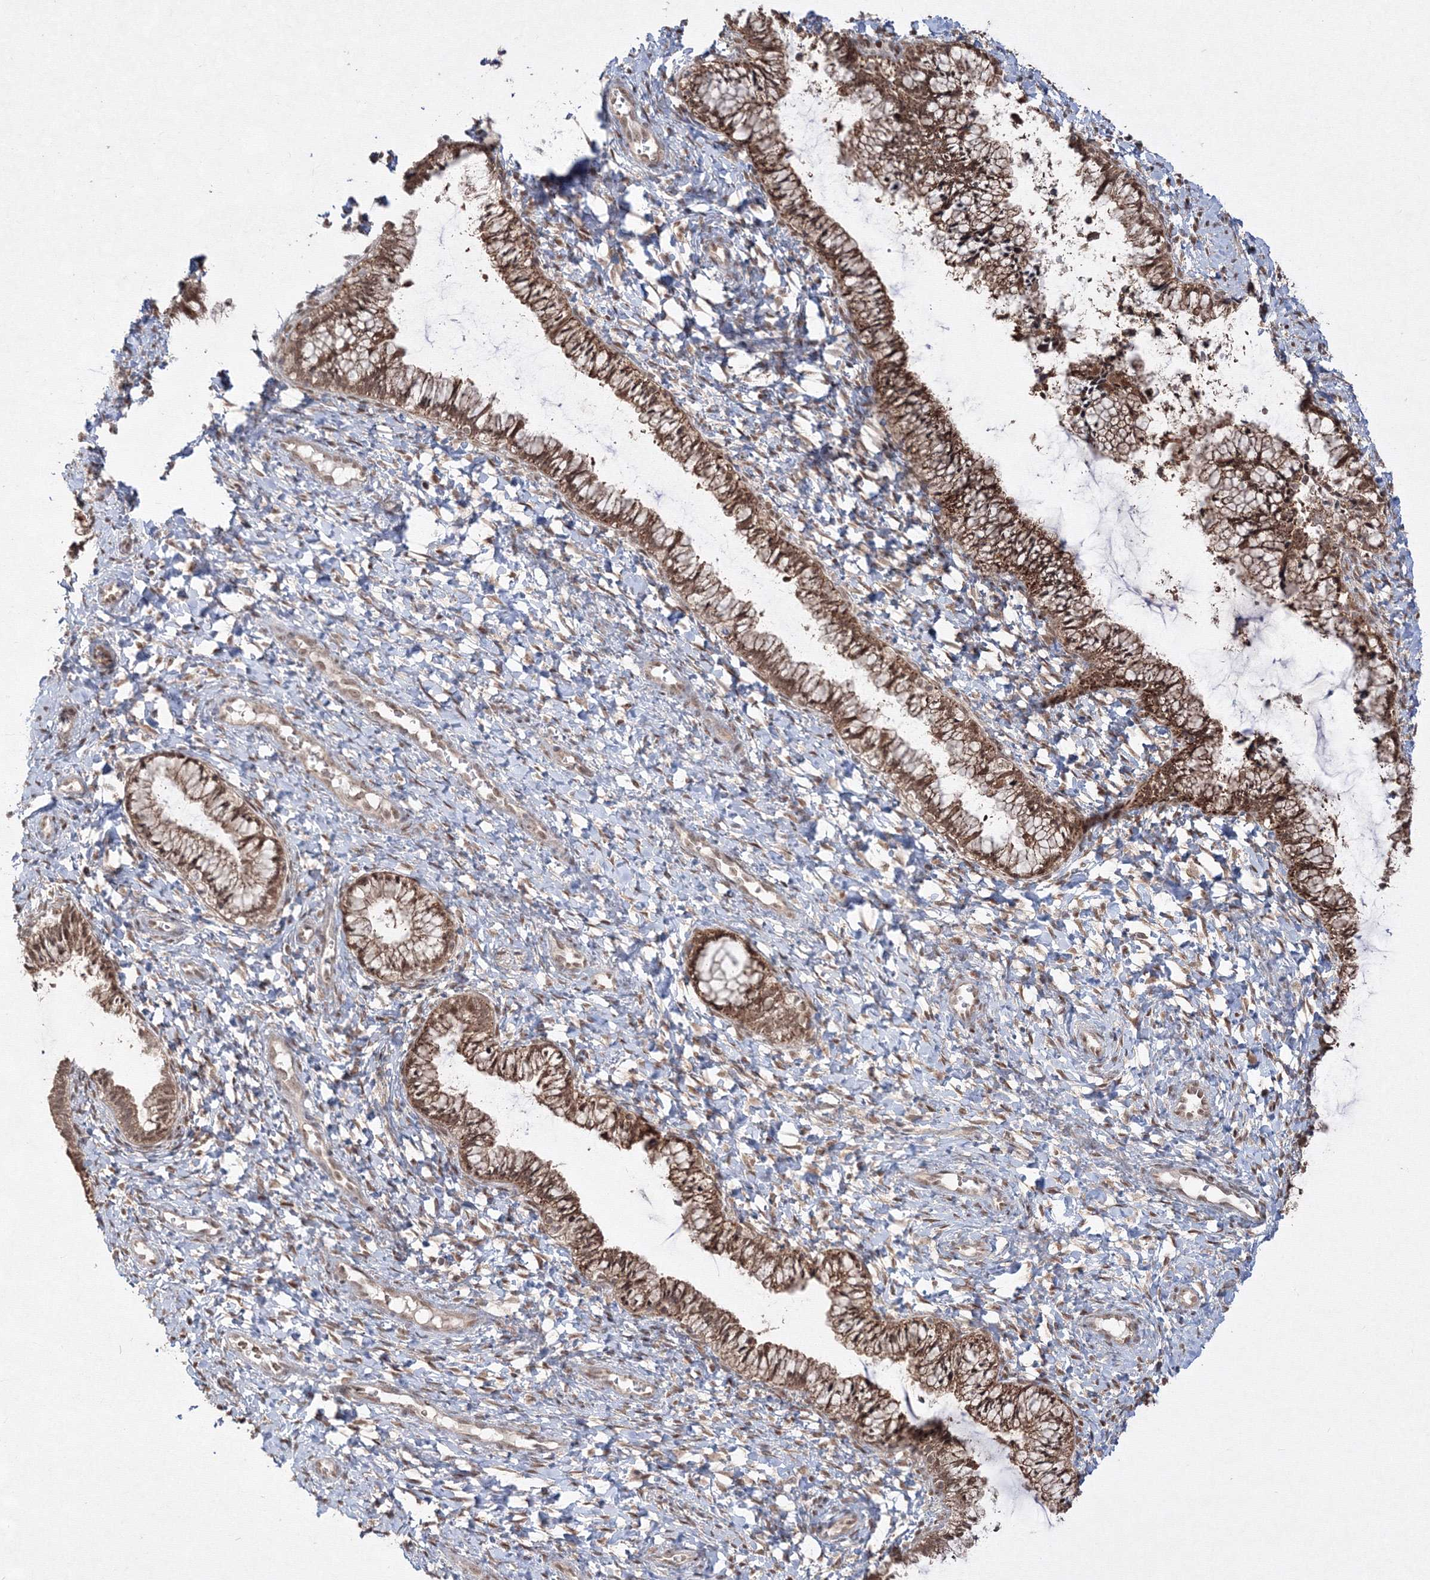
{"staining": {"intensity": "moderate", "quantity": ">75%", "location": "cytoplasmic/membranous,nuclear"}, "tissue": "cervix", "cell_type": "Glandular cells", "image_type": "normal", "snomed": [{"axis": "morphology", "description": "Normal tissue, NOS"}, {"axis": "morphology", "description": "Adenocarcinoma, NOS"}, {"axis": "topography", "description": "Cervix"}], "caption": "Cervix stained with a protein marker reveals moderate staining in glandular cells.", "gene": "COPS4", "patient": {"sex": "female", "age": 29}}